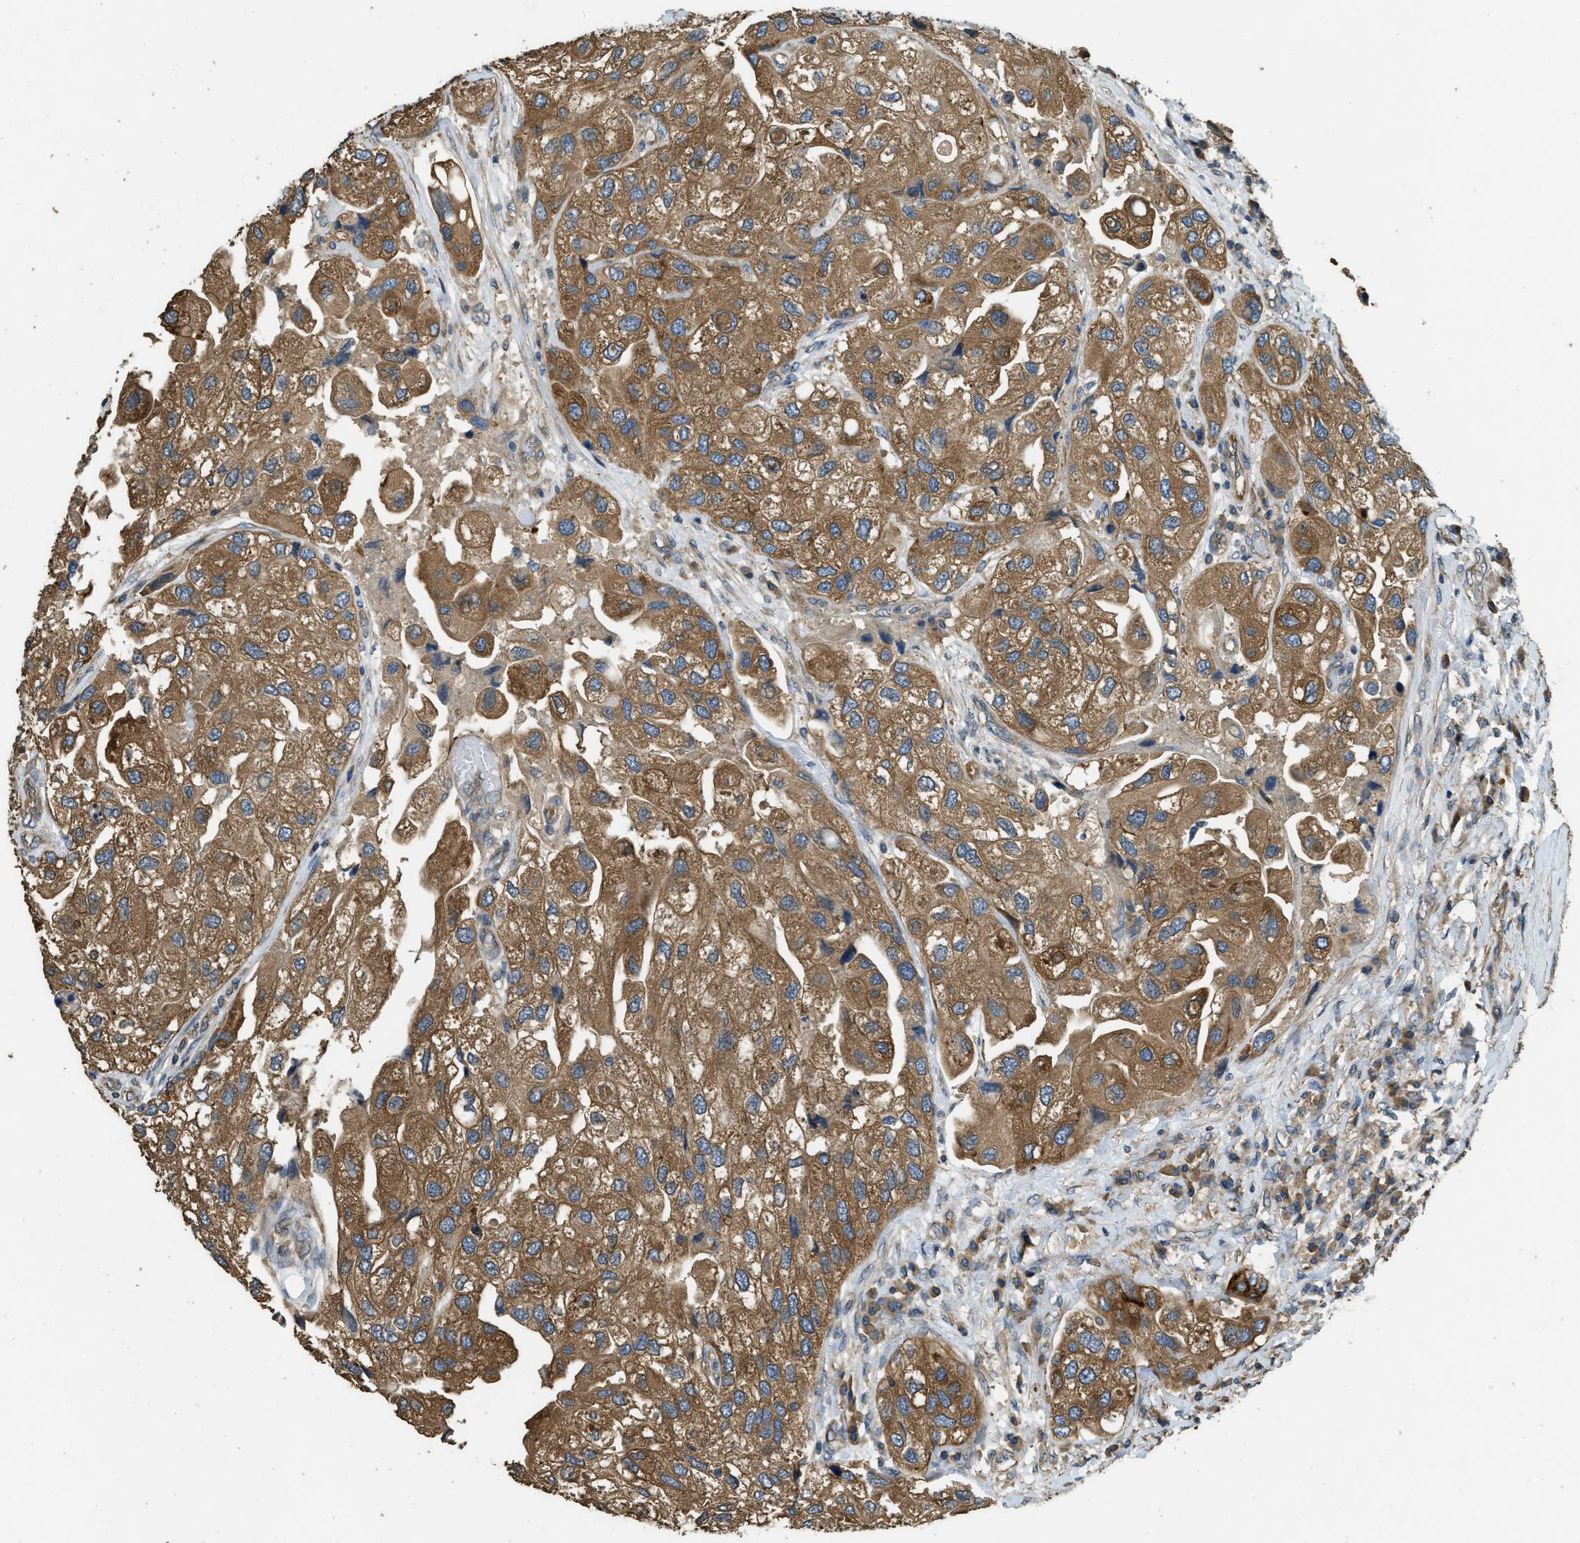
{"staining": {"intensity": "strong", "quantity": ">75%", "location": "cytoplasmic/membranous"}, "tissue": "urothelial cancer", "cell_type": "Tumor cells", "image_type": "cancer", "snomed": [{"axis": "morphology", "description": "Urothelial carcinoma, High grade"}, {"axis": "topography", "description": "Urinary bladder"}], "caption": "Protein analysis of urothelial carcinoma (high-grade) tissue reveals strong cytoplasmic/membranous positivity in approximately >75% of tumor cells.", "gene": "MARS1", "patient": {"sex": "female", "age": 64}}